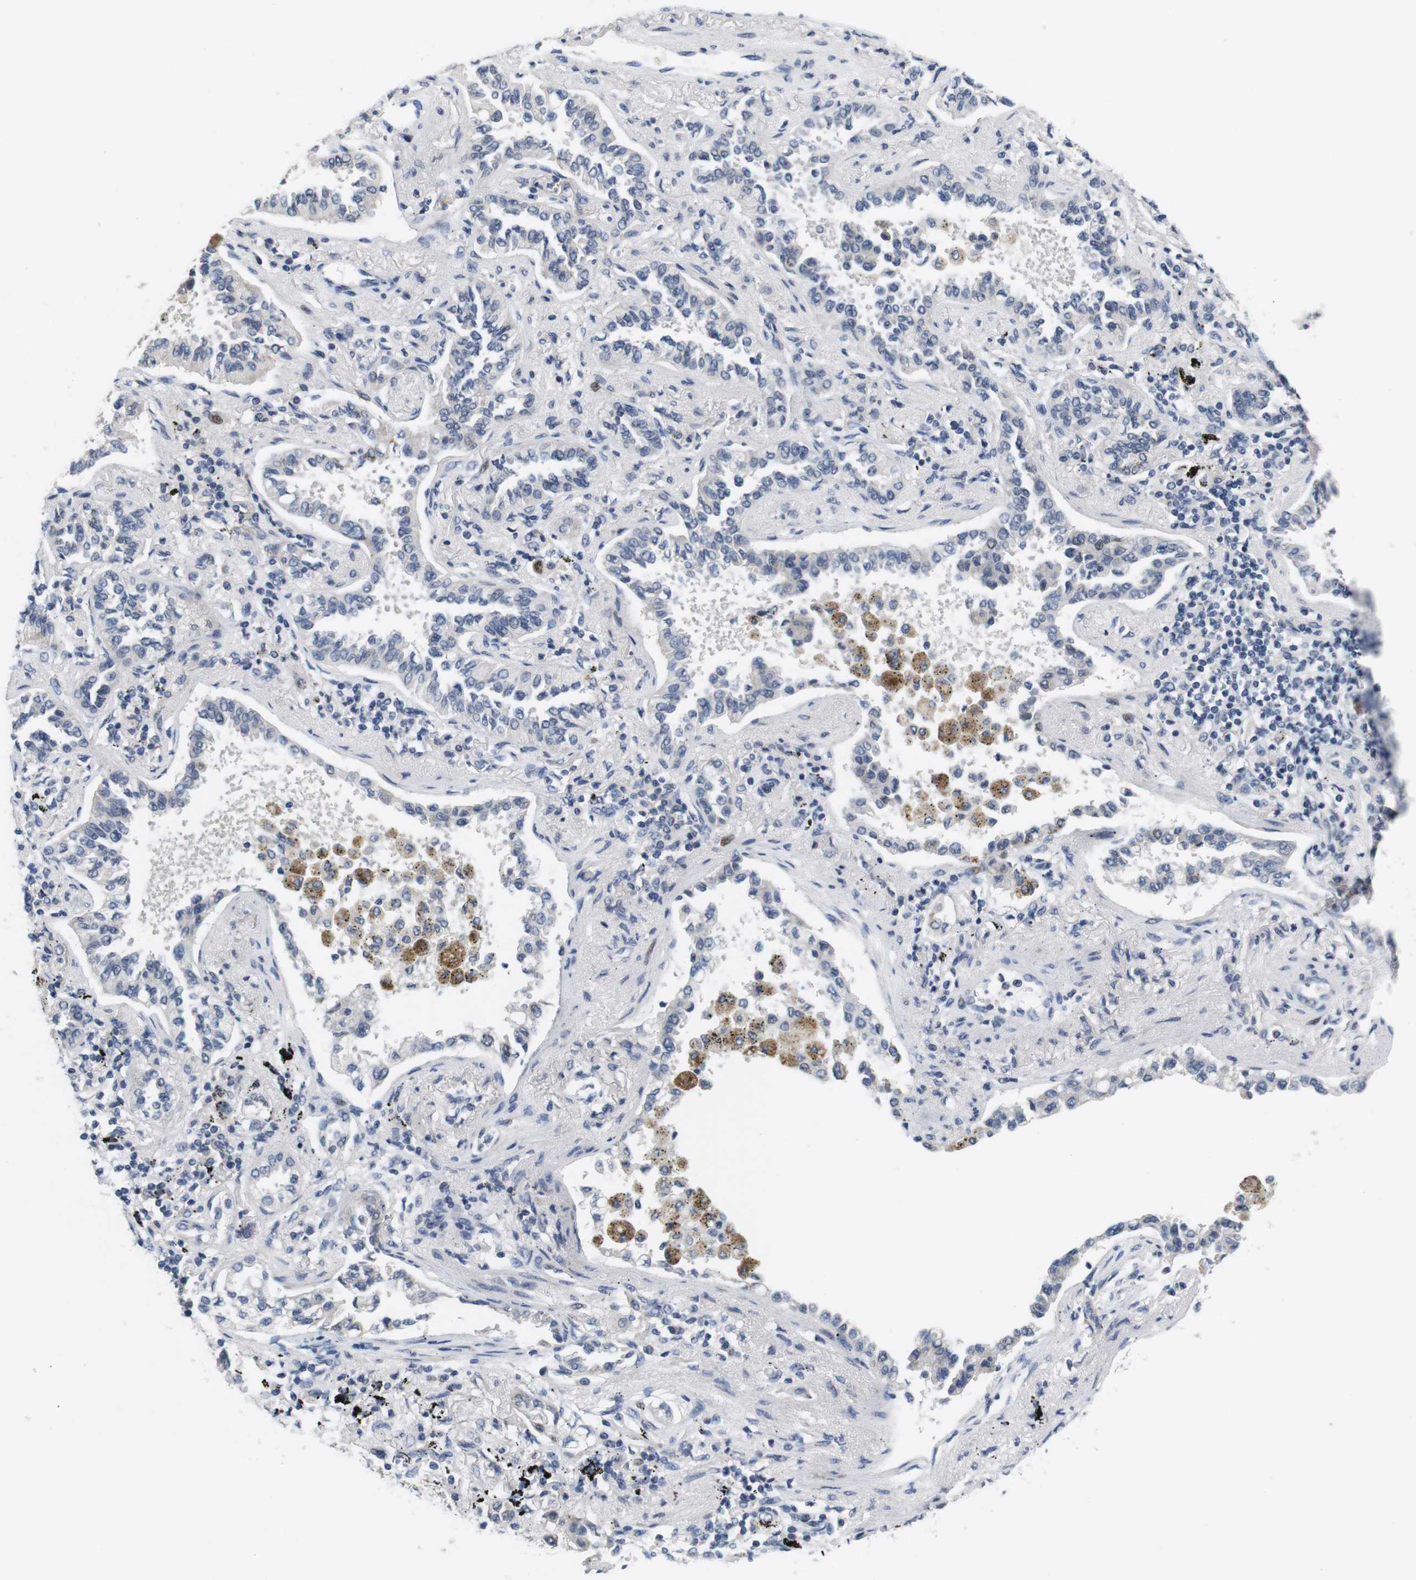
{"staining": {"intensity": "negative", "quantity": "none", "location": "none"}, "tissue": "lung cancer", "cell_type": "Tumor cells", "image_type": "cancer", "snomed": [{"axis": "morphology", "description": "Normal tissue, NOS"}, {"axis": "morphology", "description": "Adenocarcinoma, NOS"}, {"axis": "topography", "description": "Lung"}], "caption": "Immunohistochemical staining of human lung cancer (adenocarcinoma) reveals no significant staining in tumor cells. Nuclei are stained in blue.", "gene": "SKP2", "patient": {"sex": "male", "age": 59}}